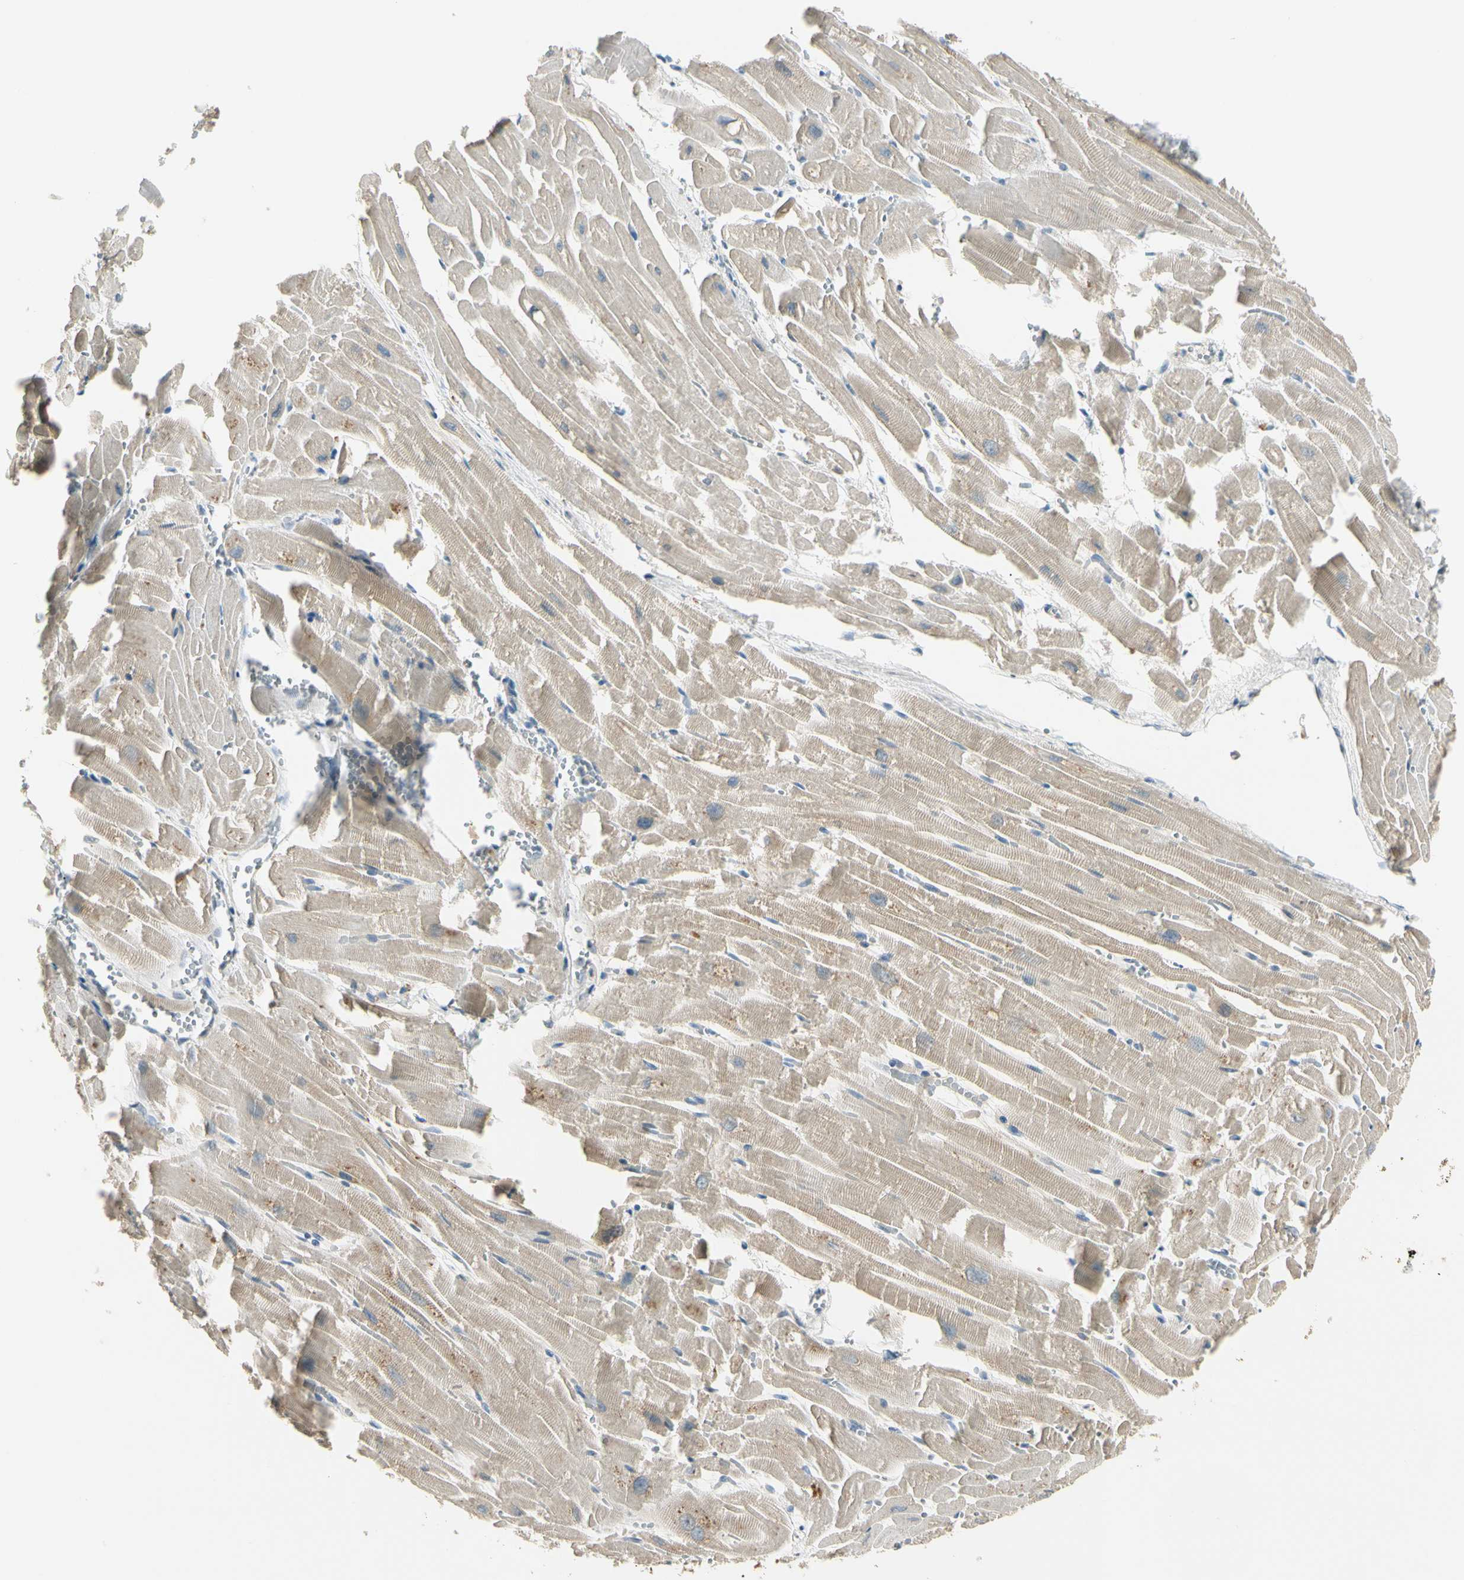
{"staining": {"intensity": "weak", "quantity": "25%-75%", "location": "cytoplasmic/membranous"}, "tissue": "heart muscle", "cell_type": "Cardiomyocytes", "image_type": "normal", "snomed": [{"axis": "morphology", "description": "Normal tissue, NOS"}, {"axis": "topography", "description": "Heart"}], "caption": "IHC micrograph of benign heart muscle stained for a protein (brown), which shows low levels of weak cytoplasmic/membranous positivity in approximately 25%-75% of cardiomyocytes.", "gene": "P3H2", "patient": {"sex": "female", "age": 19}}